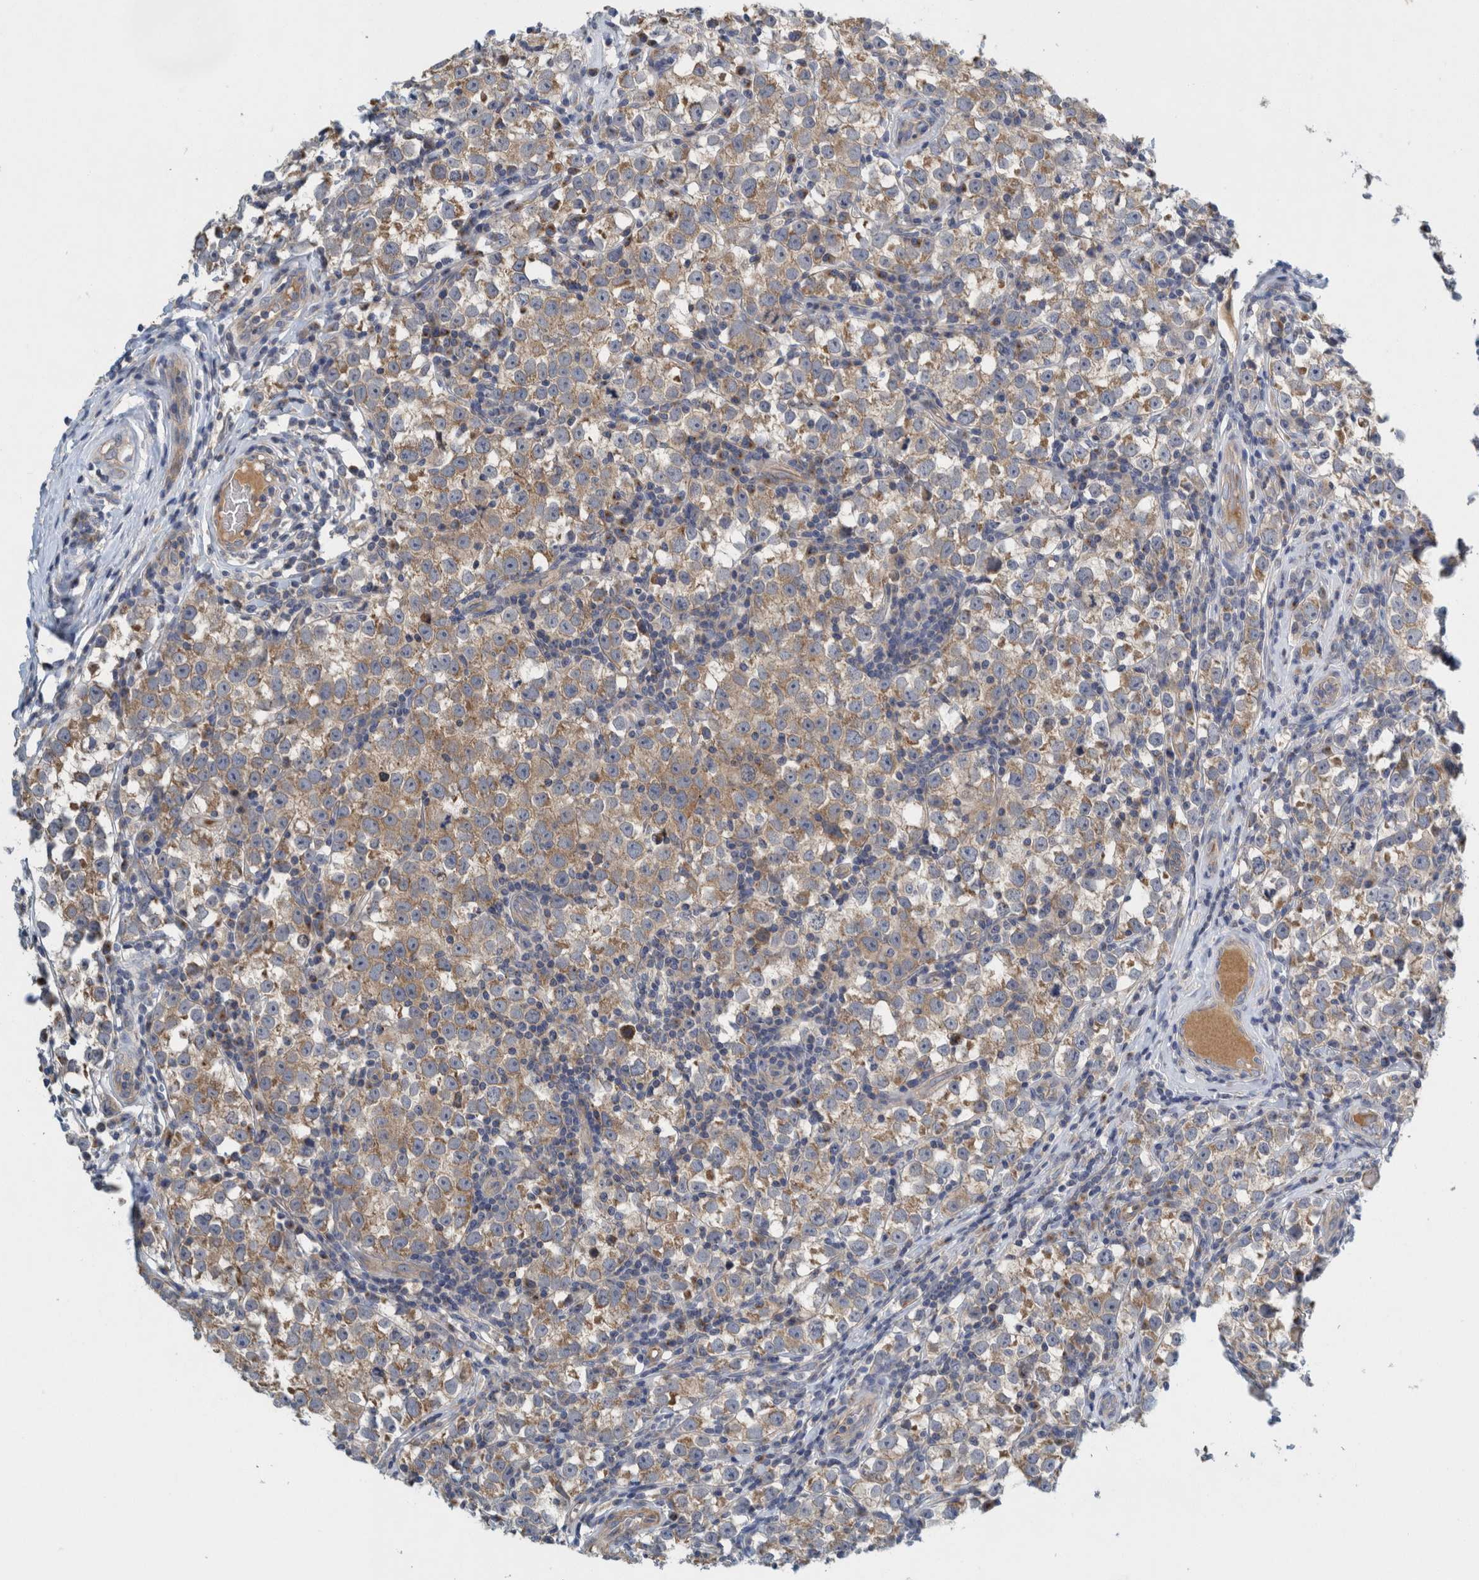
{"staining": {"intensity": "moderate", "quantity": ">75%", "location": "cytoplasmic/membranous"}, "tissue": "testis cancer", "cell_type": "Tumor cells", "image_type": "cancer", "snomed": [{"axis": "morphology", "description": "Normal tissue, NOS"}, {"axis": "morphology", "description": "Seminoma, NOS"}, {"axis": "topography", "description": "Testis"}], "caption": "The image shows immunohistochemical staining of testis cancer (seminoma). There is moderate cytoplasmic/membranous expression is present in approximately >75% of tumor cells. The staining was performed using DAB (3,3'-diaminobenzidine) to visualize the protein expression in brown, while the nuclei were stained in blue with hematoxylin (Magnification: 20x).", "gene": "ZNF324B", "patient": {"sex": "male", "age": 43}}